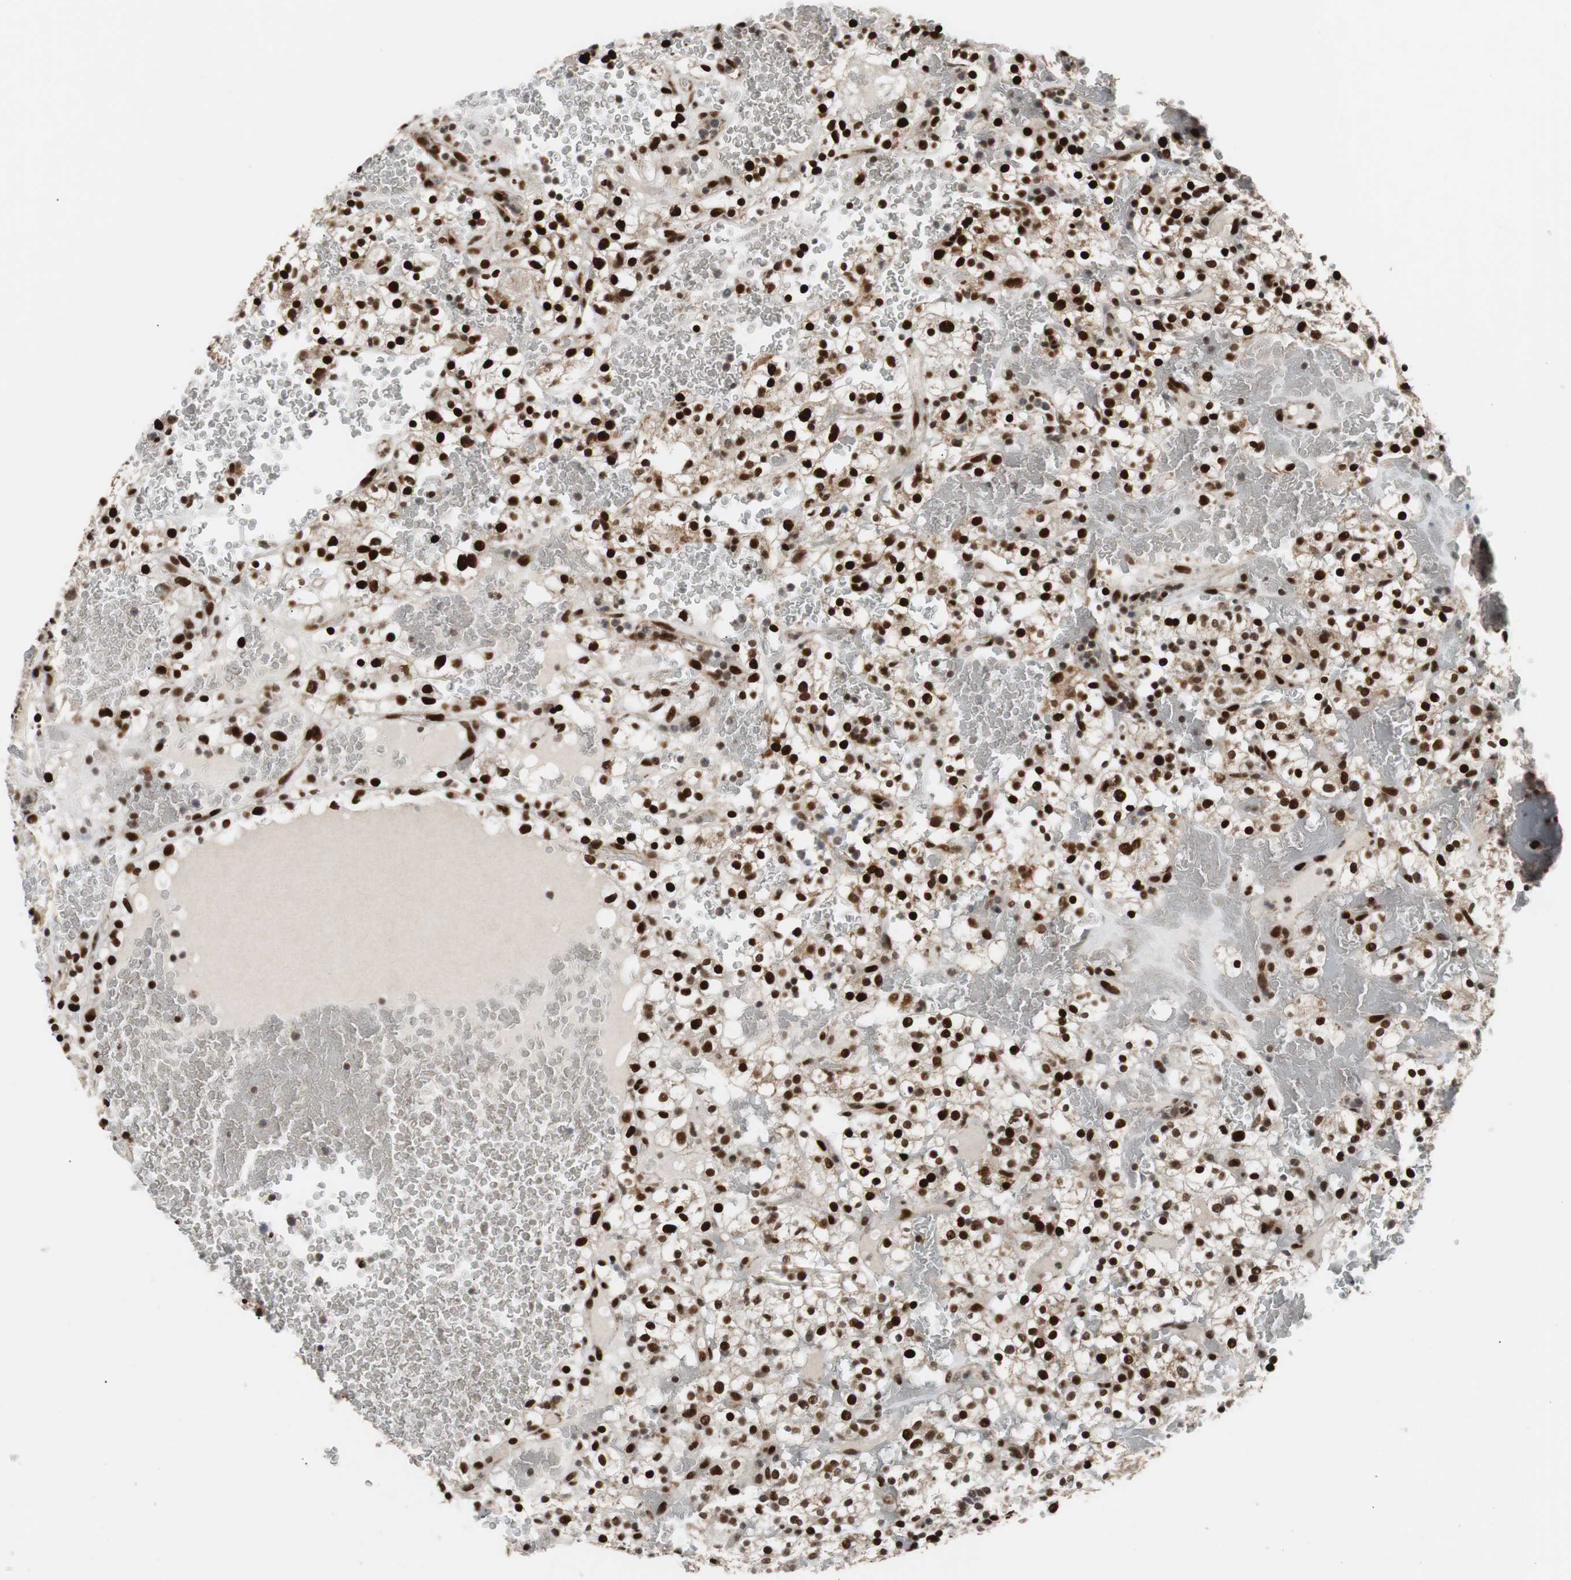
{"staining": {"intensity": "strong", "quantity": ">75%", "location": "nuclear"}, "tissue": "renal cancer", "cell_type": "Tumor cells", "image_type": "cancer", "snomed": [{"axis": "morphology", "description": "Normal tissue, NOS"}, {"axis": "morphology", "description": "Adenocarcinoma, NOS"}, {"axis": "topography", "description": "Kidney"}], "caption": "There is high levels of strong nuclear positivity in tumor cells of renal adenocarcinoma, as demonstrated by immunohistochemical staining (brown color).", "gene": "NBL1", "patient": {"sex": "female", "age": 72}}